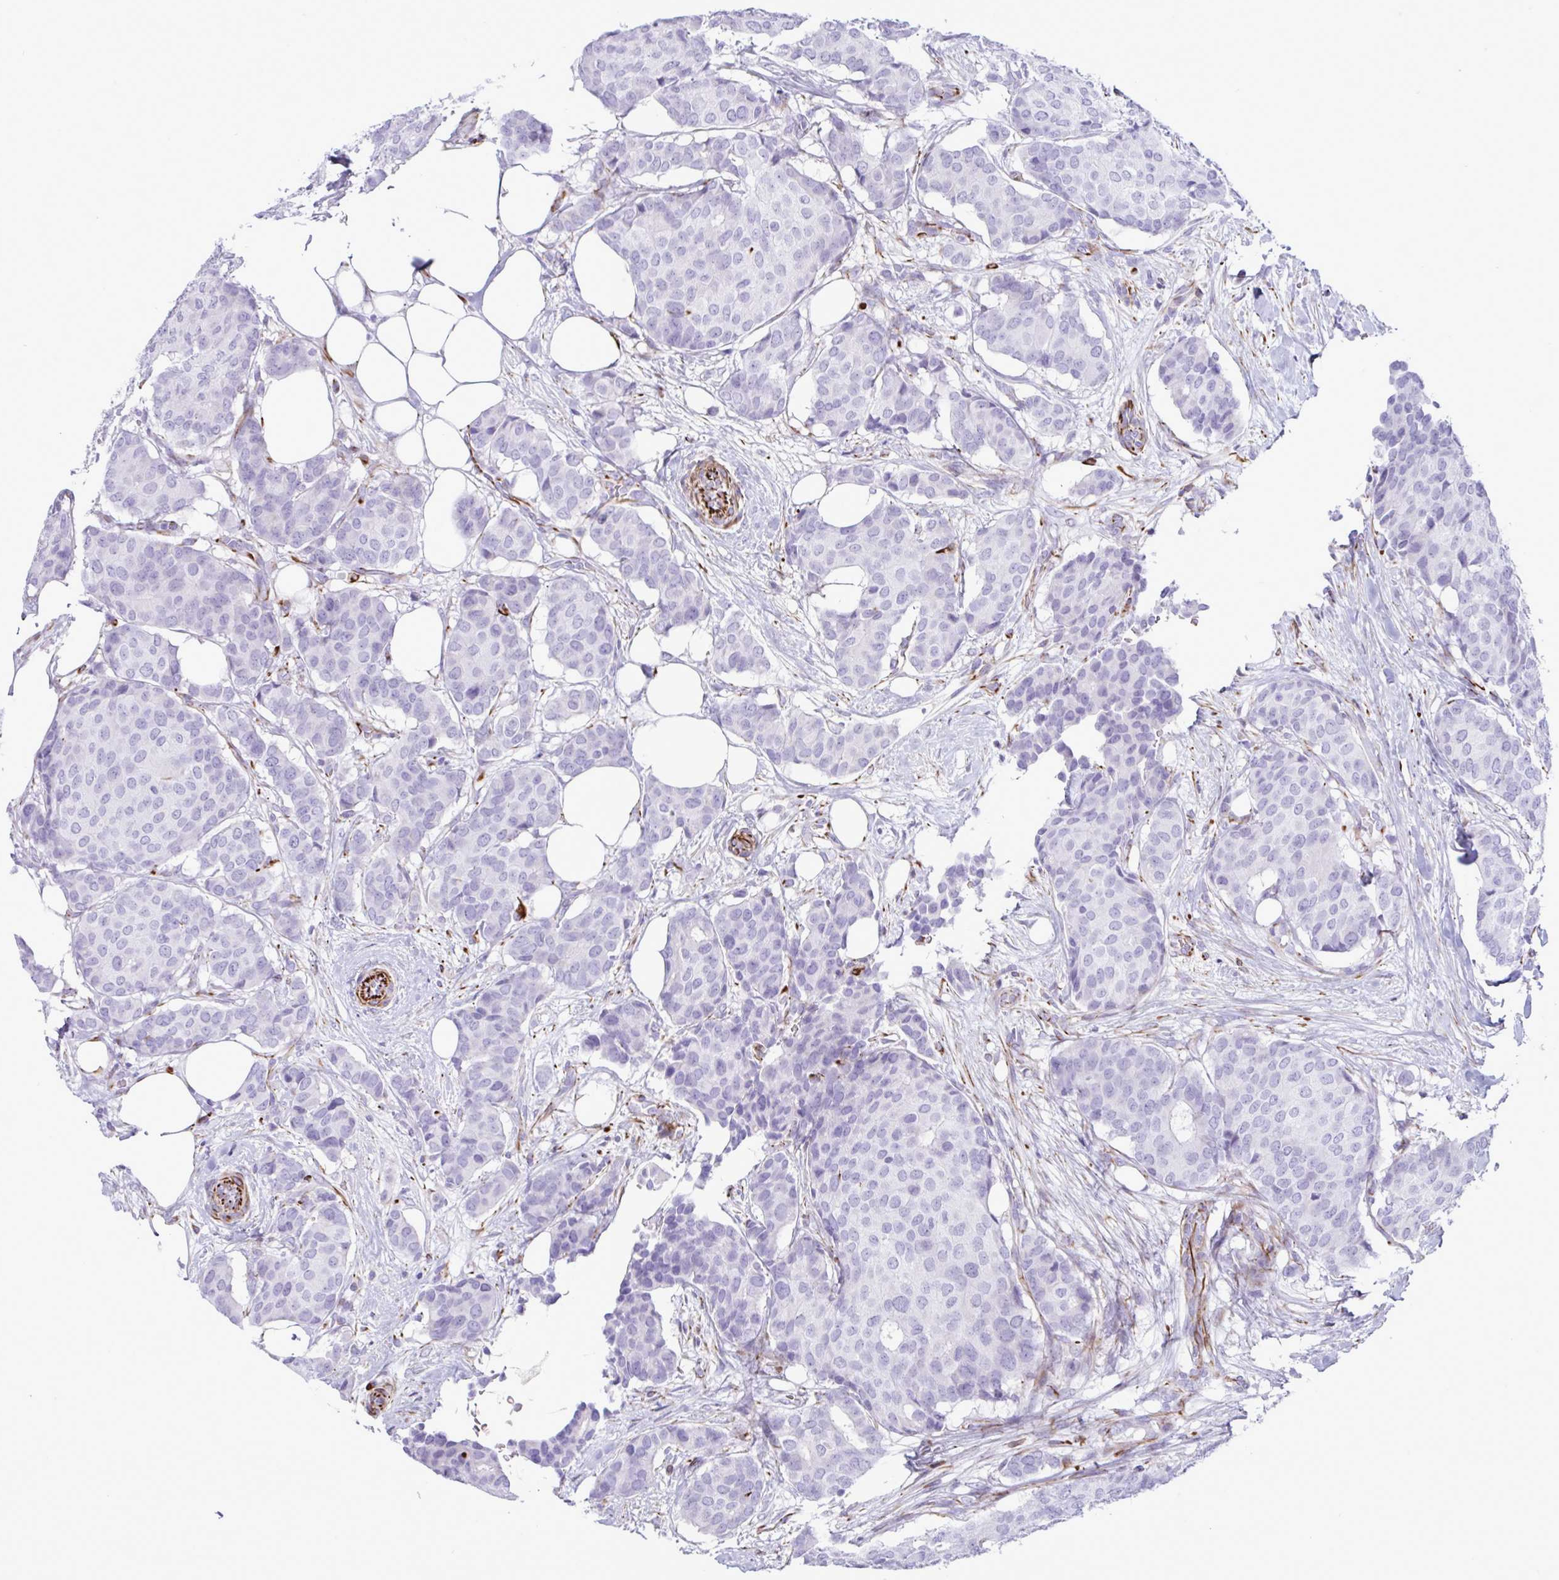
{"staining": {"intensity": "negative", "quantity": "none", "location": "none"}, "tissue": "breast cancer", "cell_type": "Tumor cells", "image_type": "cancer", "snomed": [{"axis": "morphology", "description": "Duct carcinoma"}, {"axis": "topography", "description": "Breast"}], "caption": "Invasive ductal carcinoma (breast) was stained to show a protein in brown. There is no significant staining in tumor cells. Brightfield microscopy of immunohistochemistry (IHC) stained with DAB (3,3'-diaminobenzidine) (brown) and hematoxylin (blue), captured at high magnification.", "gene": "SMAD5", "patient": {"sex": "female", "age": 75}}